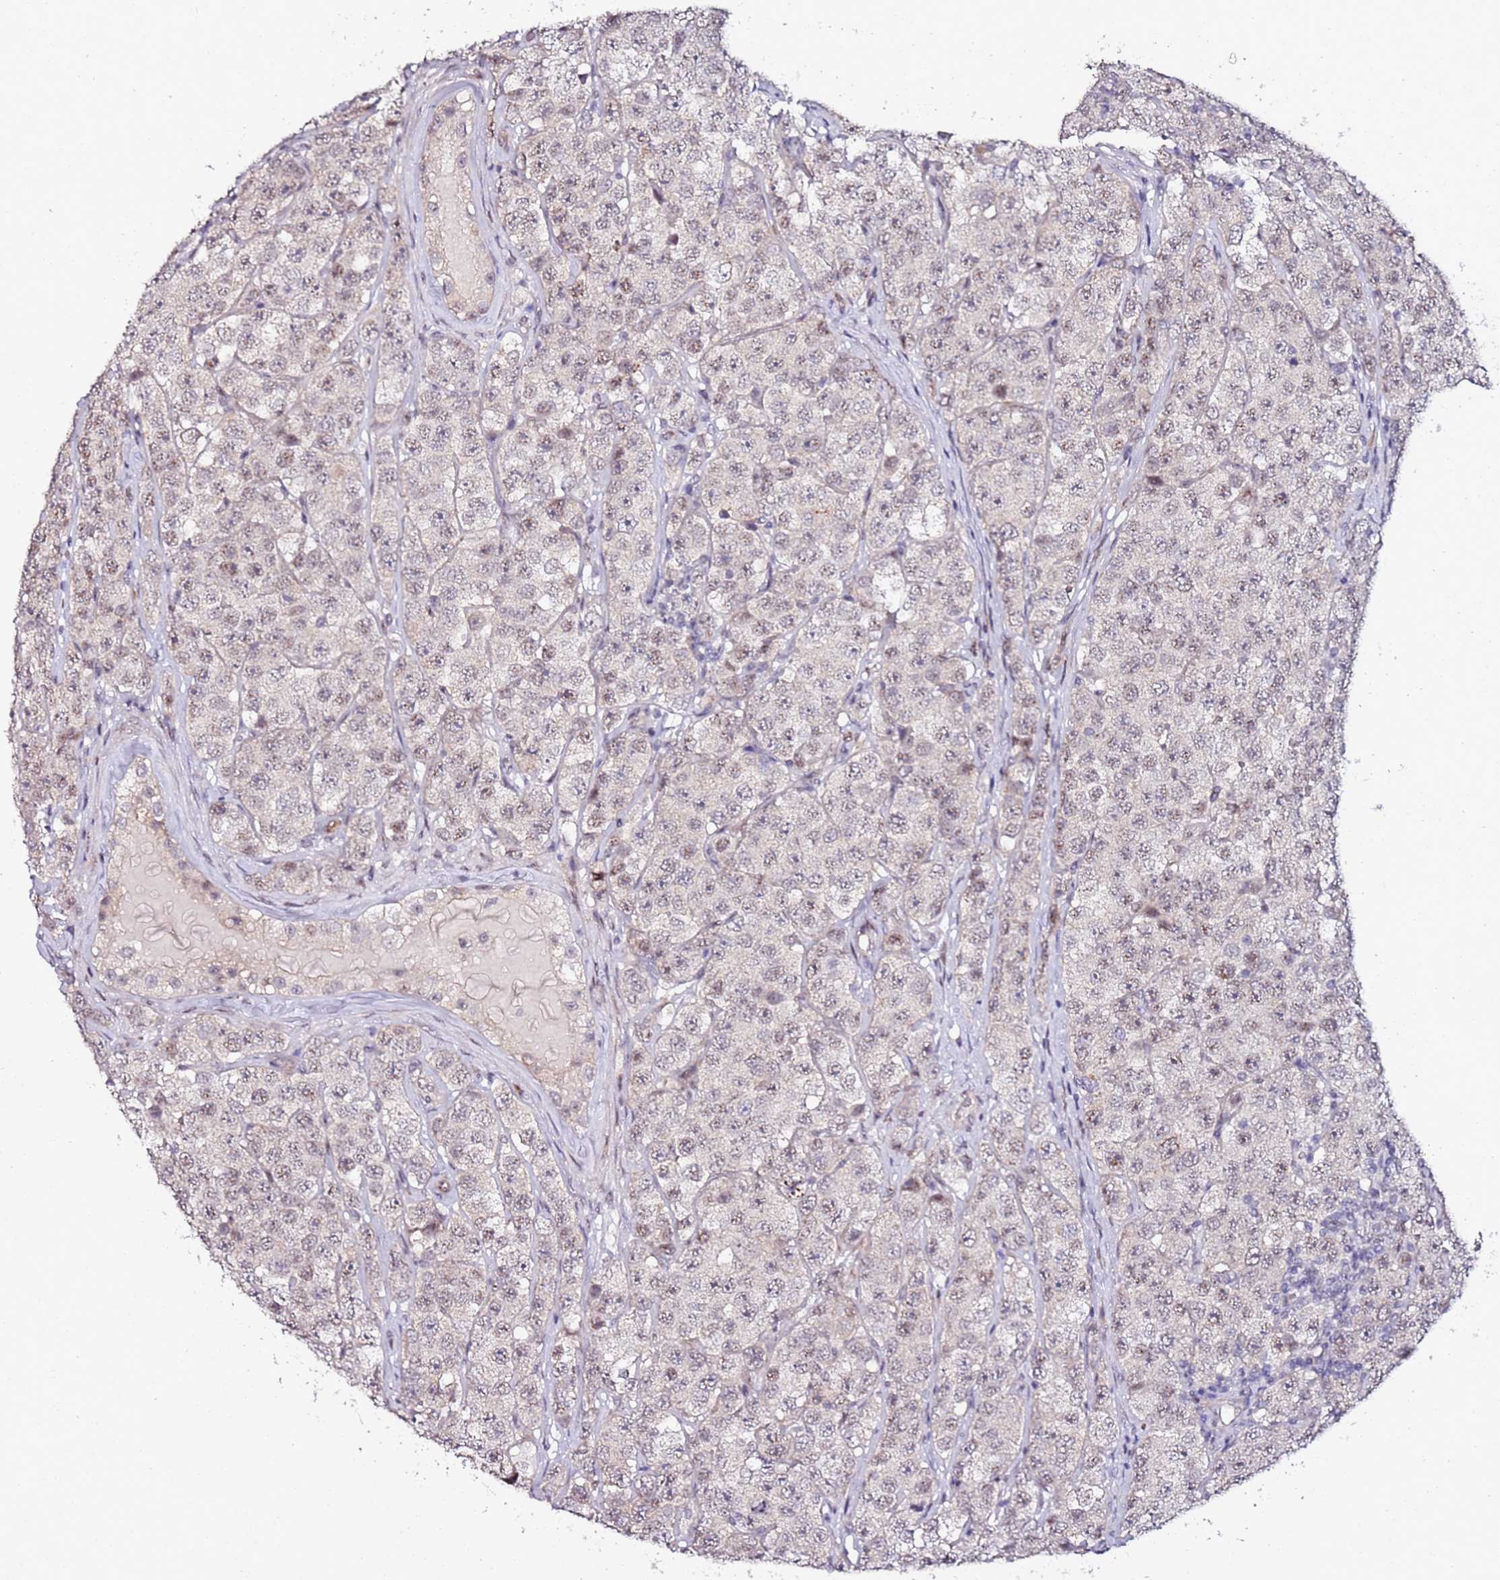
{"staining": {"intensity": "weak", "quantity": "<25%", "location": "nuclear"}, "tissue": "testis cancer", "cell_type": "Tumor cells", "image_type": "cancer", "snomed": [{"axis": "morphology", "description": "Seminoma, NOS"}, {"axis": "topography", "description": "Testis"}], "caption": "Tumor cells show no significant protein expression in testis cancer.", "gene": "DUSP28", "patient": {"sex": "male", "age": 28}}